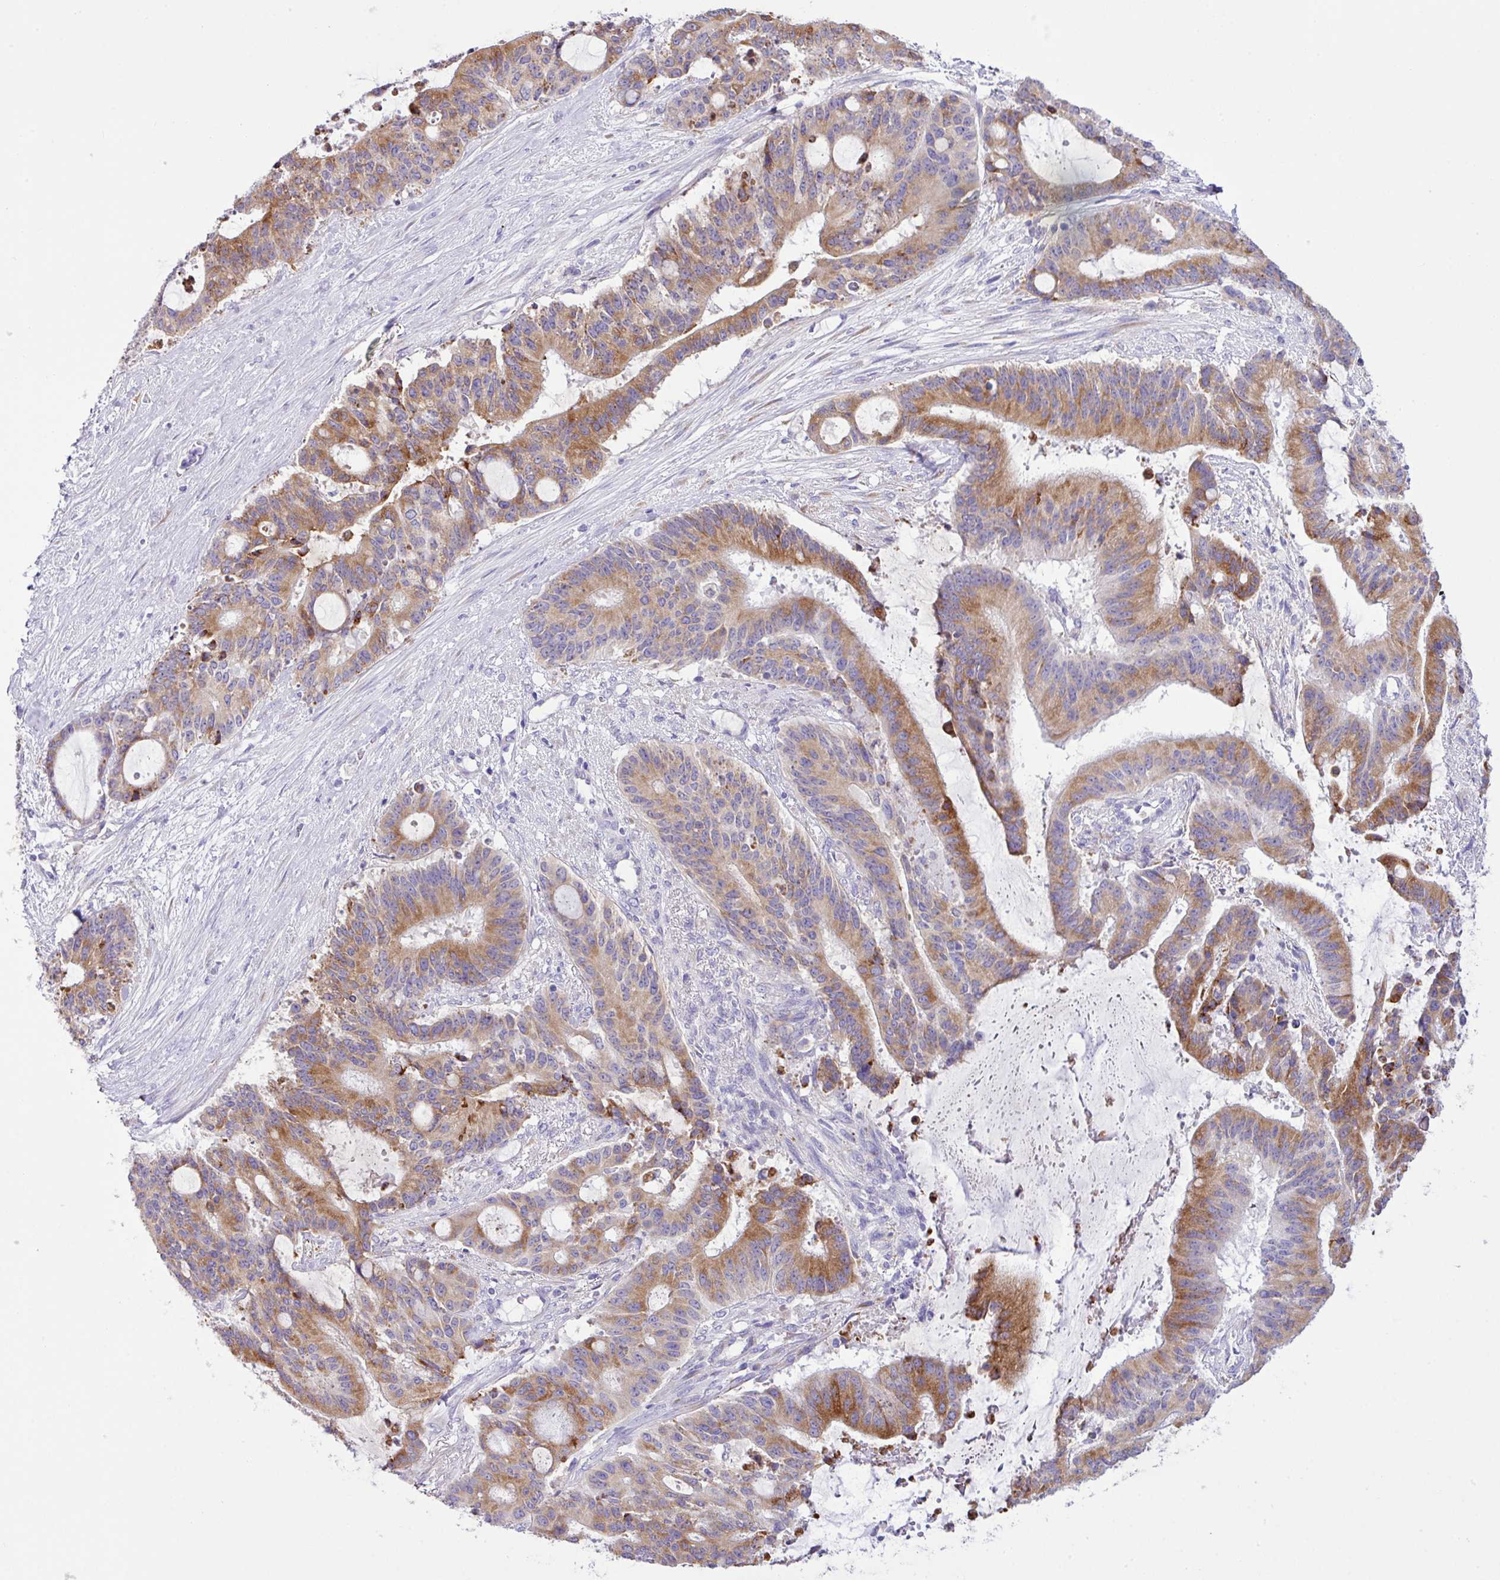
{"staining": {"intensity": "moderate", "quantity": ">75%", "location": "cytoplasmic/membranous"}, "tissue": "liver cancer", "cell_type": "Tumor cells", "image_type": "cancer", "snomed": [{"axis": "morphology", "description": "Normal tissue, NOS"}, {"axis": "morphology", "description": "Cholangiocarcinoma"}, {"axis": "topography", "description": "Liver"}, {"axis": "topography", "description": "Peripheral nerve tissue"}], "caption": "The immunohistochemical stain shows moderate cytoplasmic/membranous positivity in tumor cells of liver cancer (cholangiocarcinoma) tissue. The staining is performed using DAB (3,3'-diaminobenzidine) brown chromogen to label protein expression. The nuclei are counter-stained blue using hematoxylin.", "gene": "RGS21", "patient": {"sex": "female", "age": 73}}